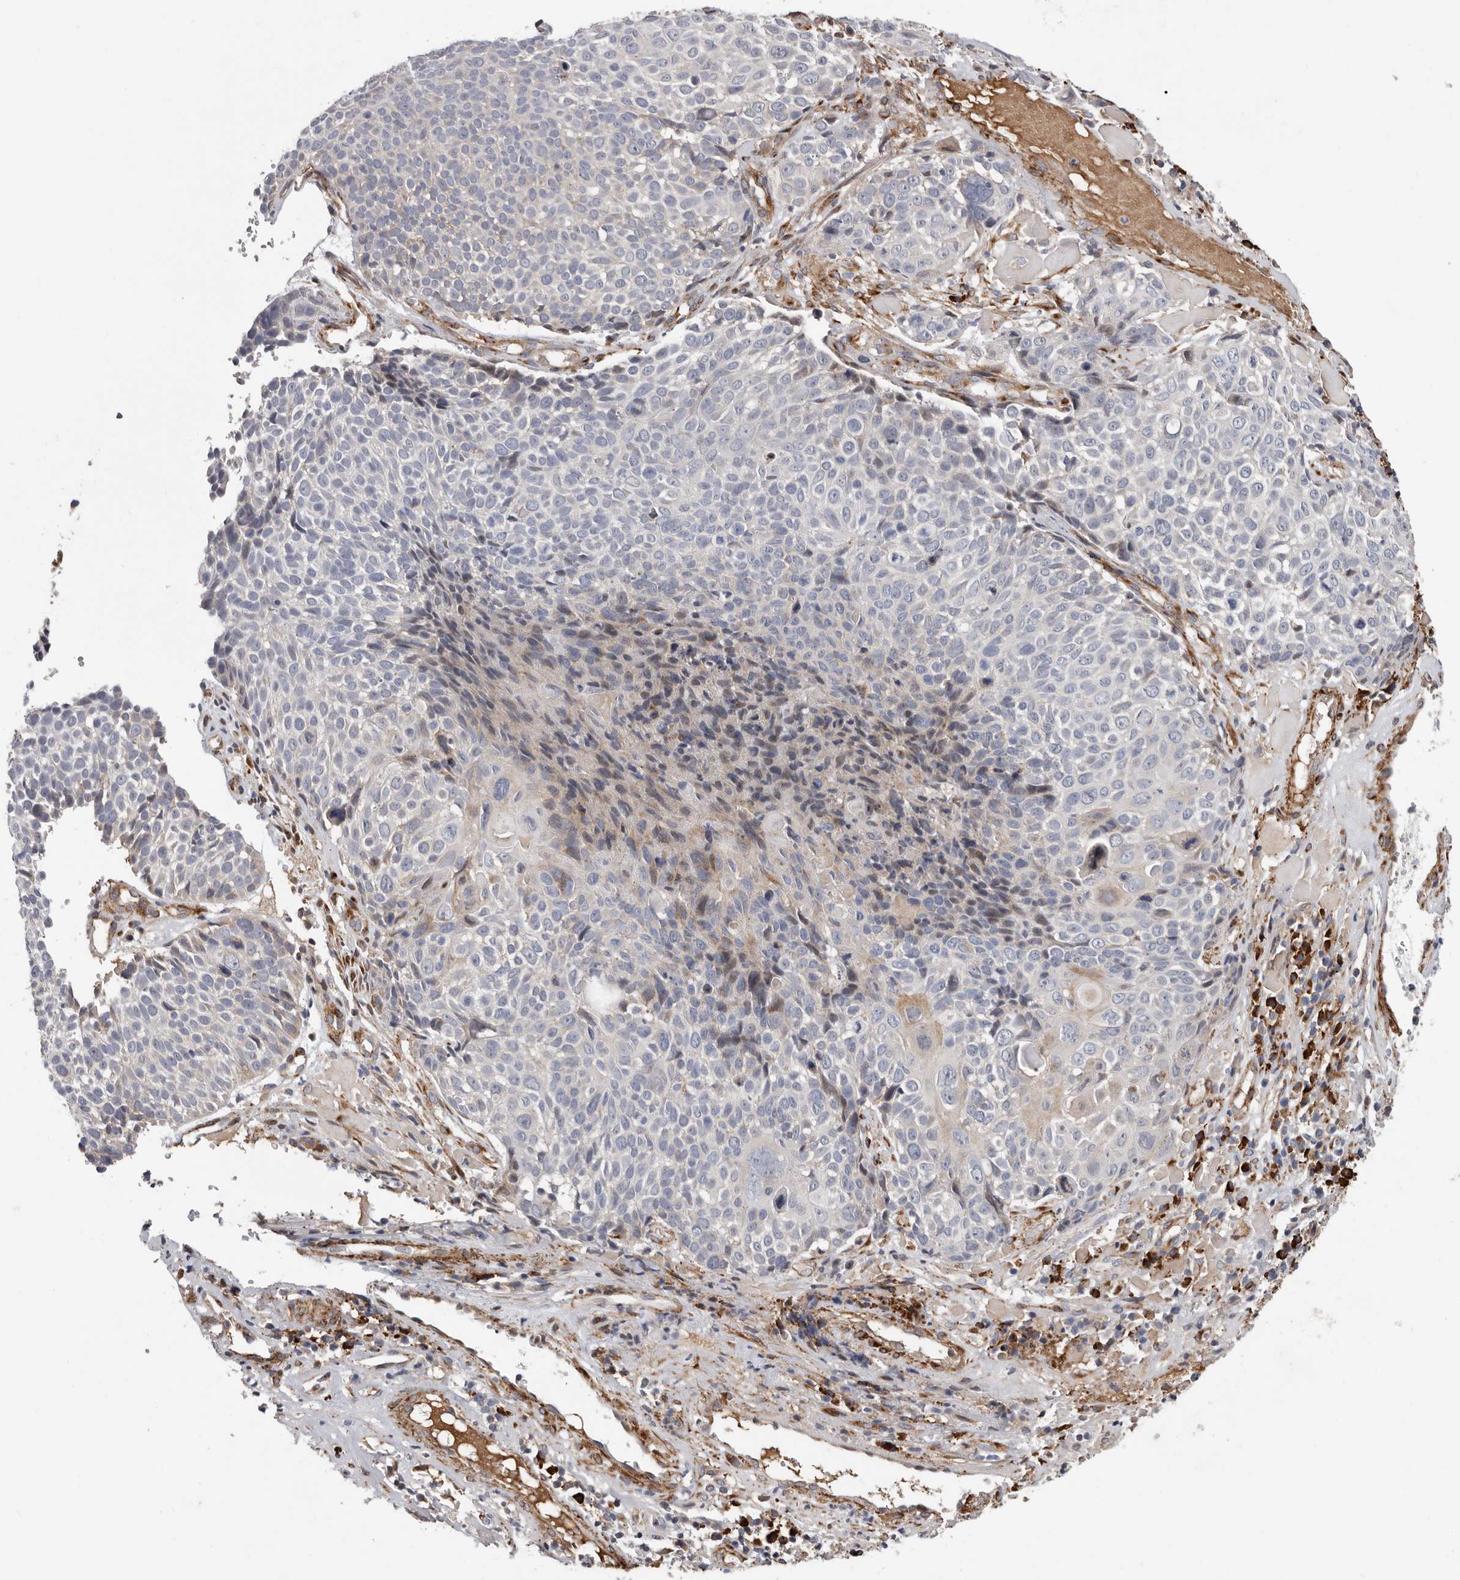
{"staining": {"intensity": "negative", "quantity": "none", "location": "none"}, "tissue": "cervical cancer", "cell_type": "Tumor cells", "image_type": "cancer", "snomed": [{"axis": "morphology", "description": "Squamous cell carcinoma, NOS"}, {"axis": "topography", "description": "Cervix"}], "caption": "Tumor cells are negative for brown protein staining in cervical squamous cell carcinoma. Nuclei are stained in blue.", "gene": "ATXN3L", "patient": {"sex": "female", "age": 74}}